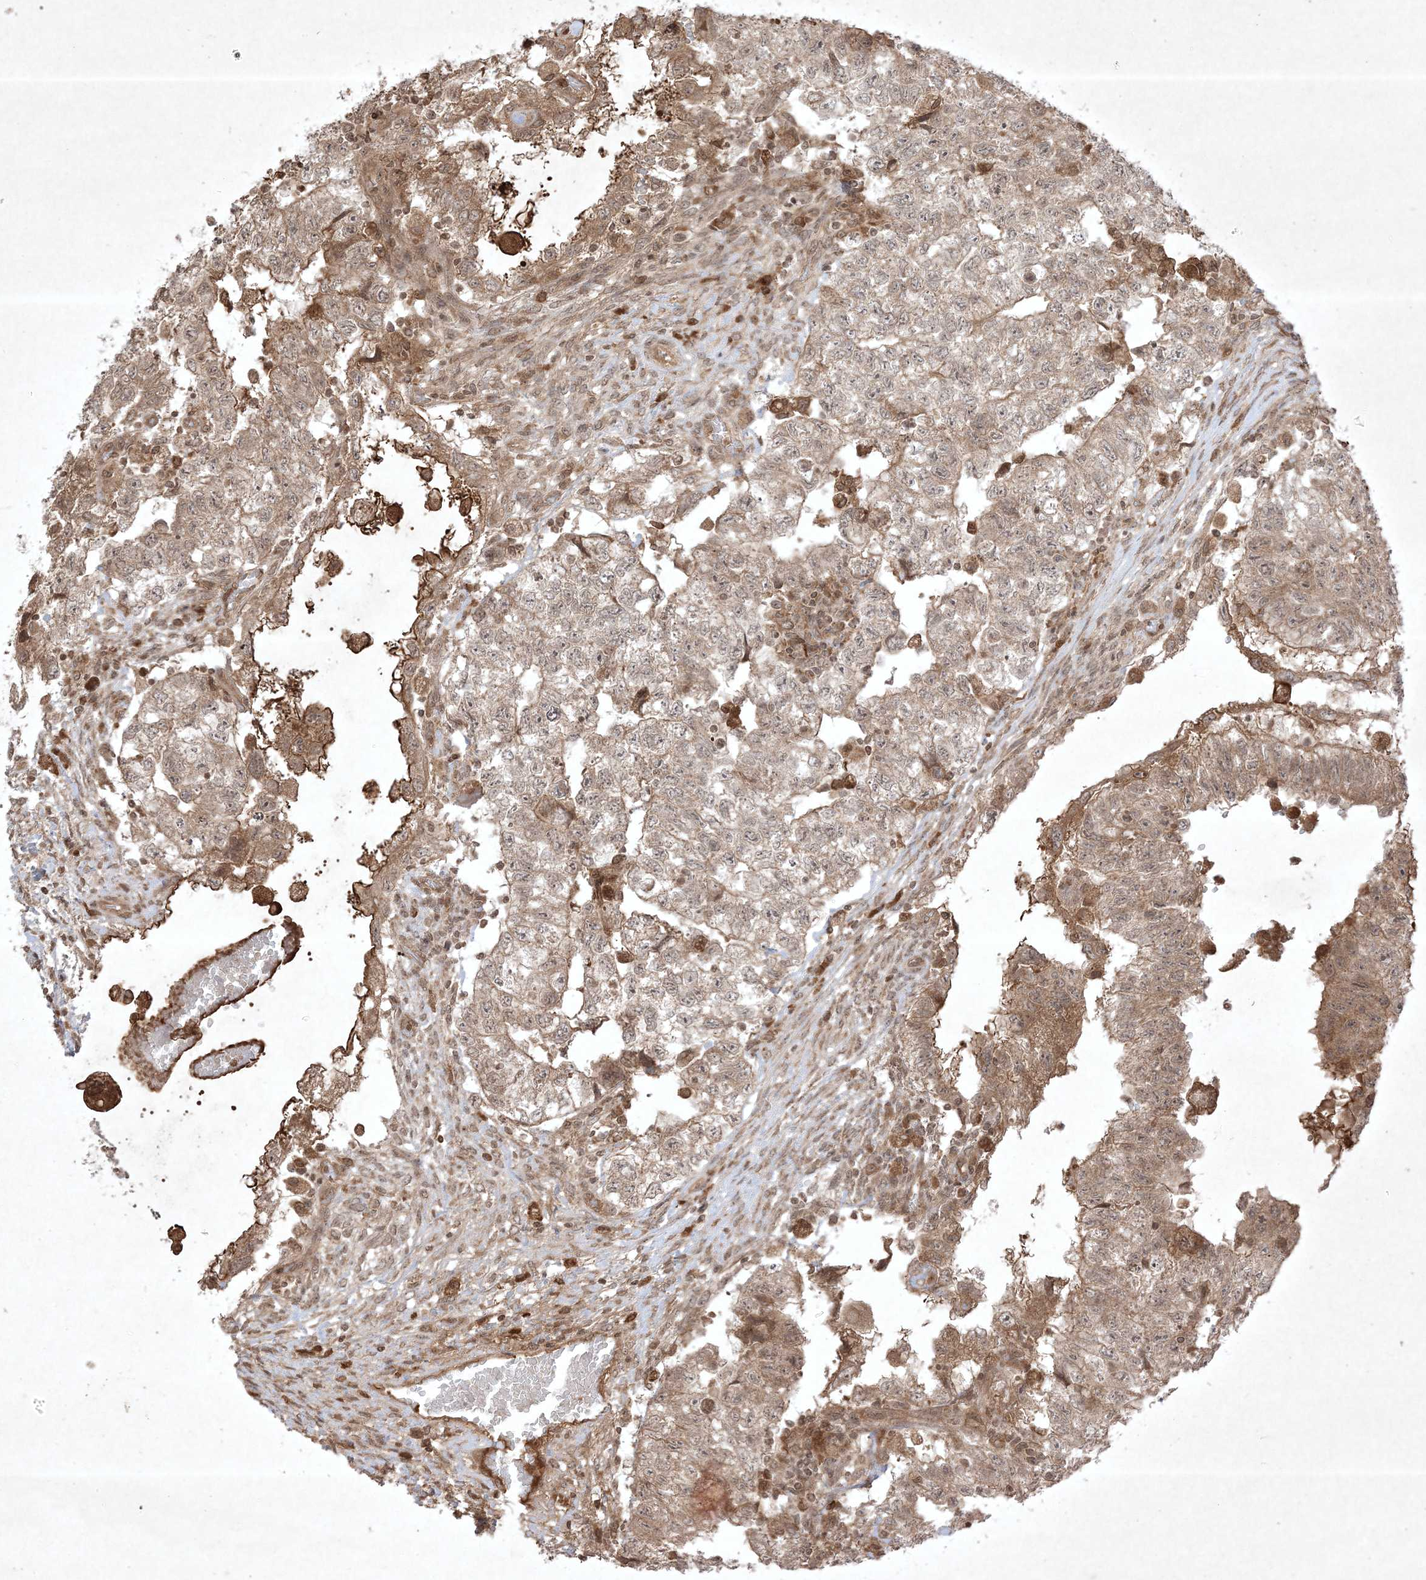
{"staining": {"intensity": "weak", "quantity": "25%-75%", "location": "cytoplasmic/membranous"}, "tissue": "testis cancer", "cell_type": "Tumor cells", "image_type": "cancer", "snomed": [{"axis": "morphology", "description": "Carcinoma, Embryonal, NOS"}, {"axis": "topography", "description": "Testis"}], "caption": "Tumor cells reveal weak cytoplasmic/membranous positivity in approximately 25%-75% of cells in testis cancer (embryonal carcinoma).", "gene": "PTK6", "patient": {"sex": "male", "age": 36}}